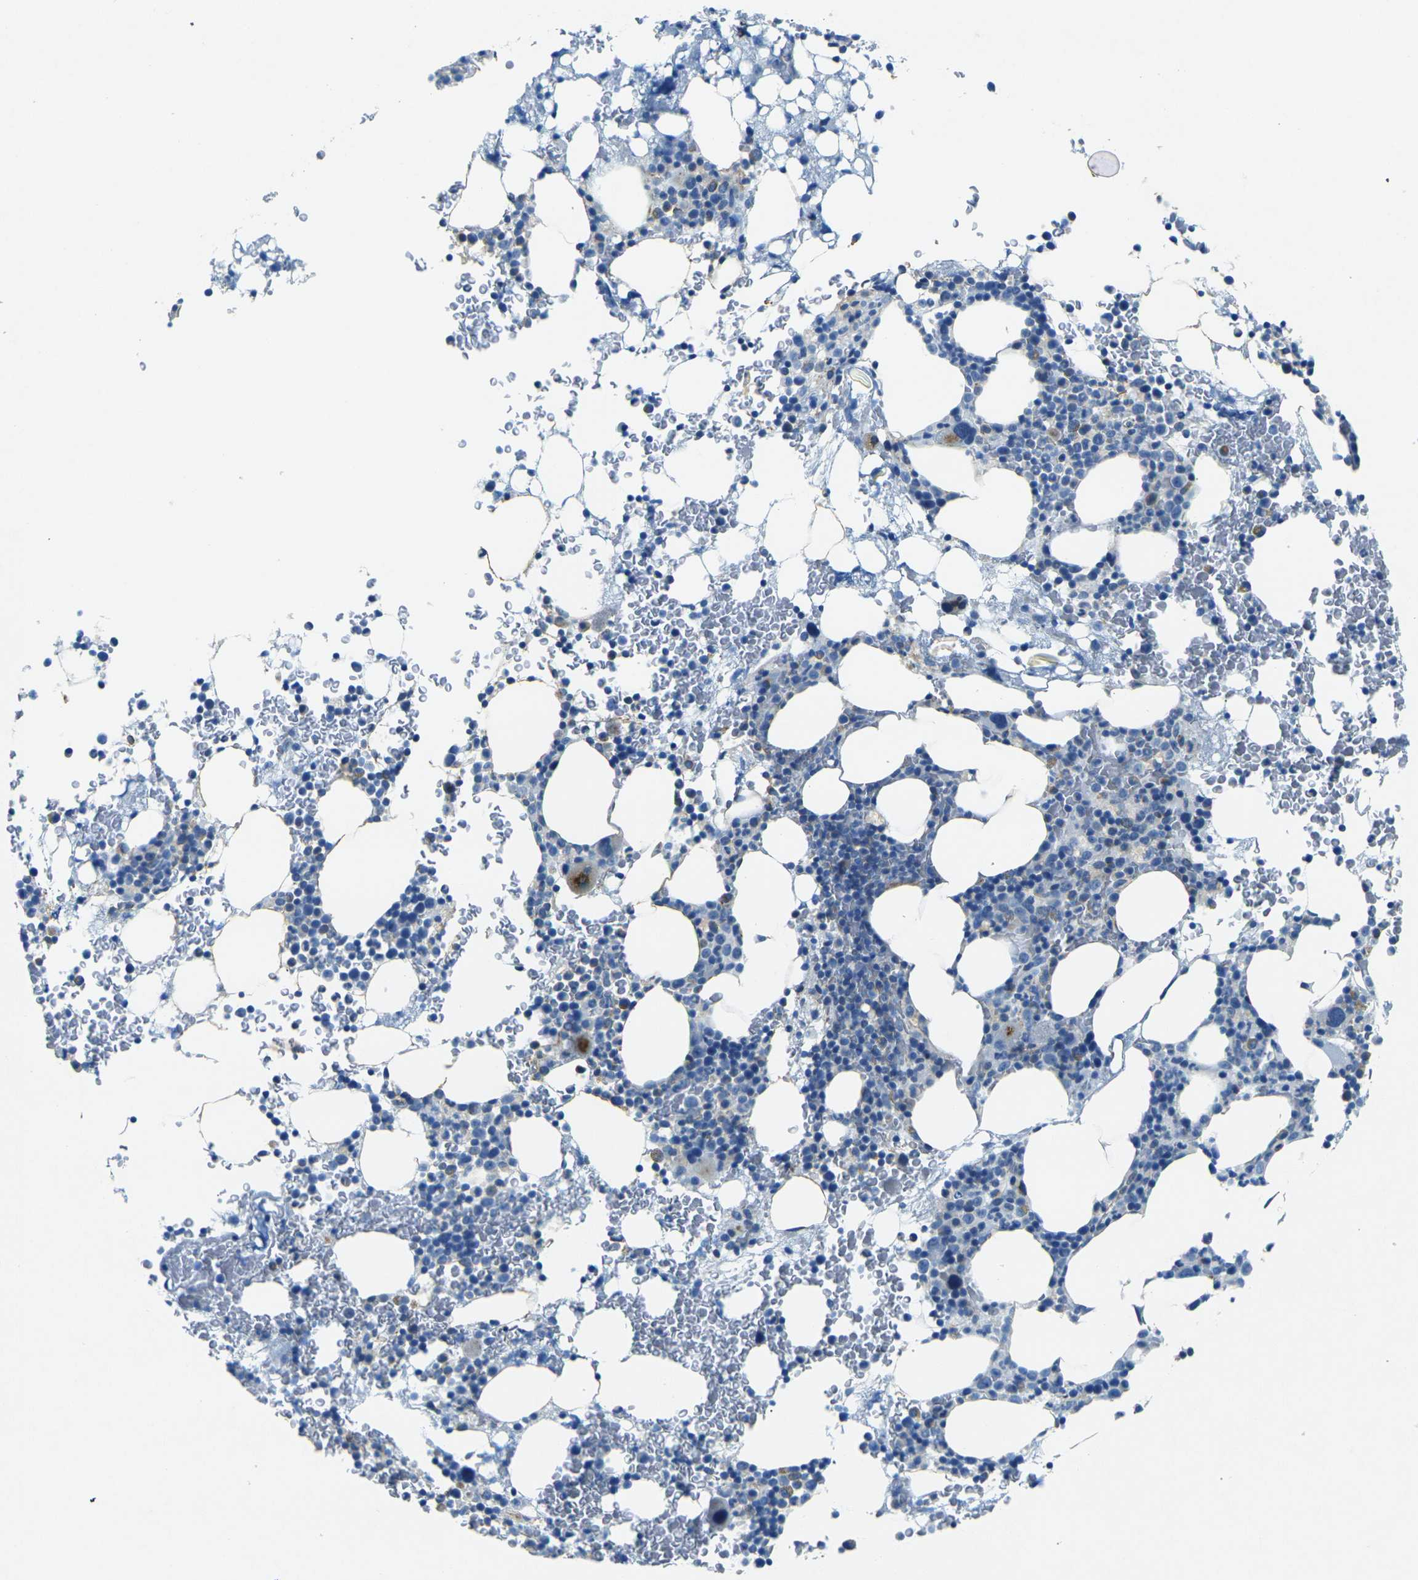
{"staining": {"intensity": "moderate", "quantity": "<25%", "location": "cytoplasmic/membranous"}, "tissue": "bone marrow", "cell_type": "Hematopoietic cells", "image_type": "normal", "snomed": [{"axis": "morphology", "description": "Normal tissue, NOS"}, {"axis": "morphology", "description": "Inflammation, NOS"}, {"axis": "topography", "description": "Bone marrow"}], "caption": "Moderate cytoplasmic/membranous staining is seen in approximately <25% of hematopoietic cells in unremarkable bone marrow. (DAB = brown stain, brightfield microscopy at high magnification).", "gene": "SORT1", "patient": {"sex": "female", "age": 84}}